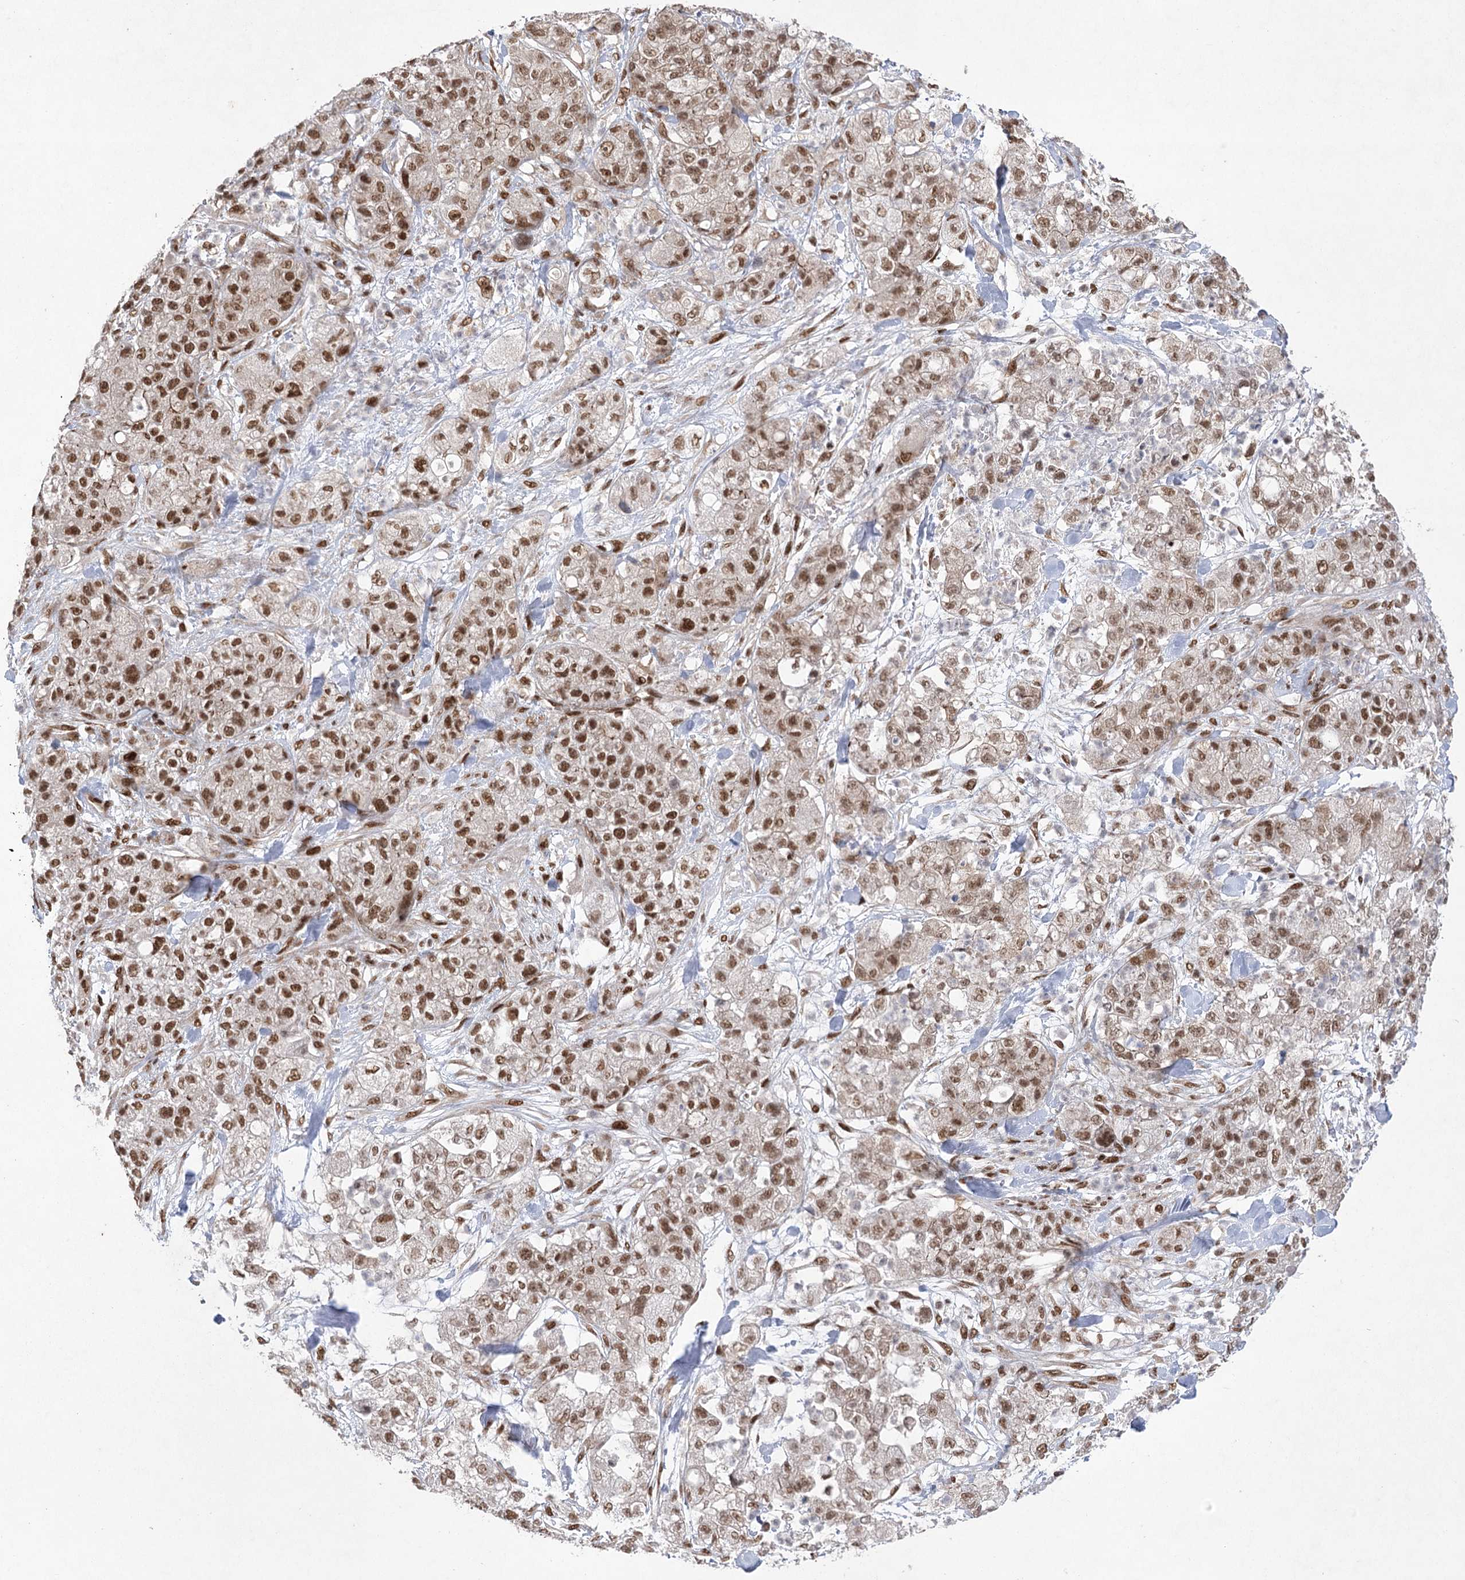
{"staining": {"intensity": "moderate", "quantity": ">75%", "location": "nuclear"}, "tissue": "pancreatic cancer", "cell_type": "Tumor cells", "image_type": "cancer", "snomed": [{"axis": "morphology", "description": "Adenocarcinoma, NOS"}, {"axis": "topography", "description": "Pancreas"}], "caption": "Protein staining of adenocarcinoma (pancreatic) tissue shows moderate nuclear expression in about >75% of tumor cells.", "gene": "ZCCHC8", "patient": {"sex": "female", "age": 78}}